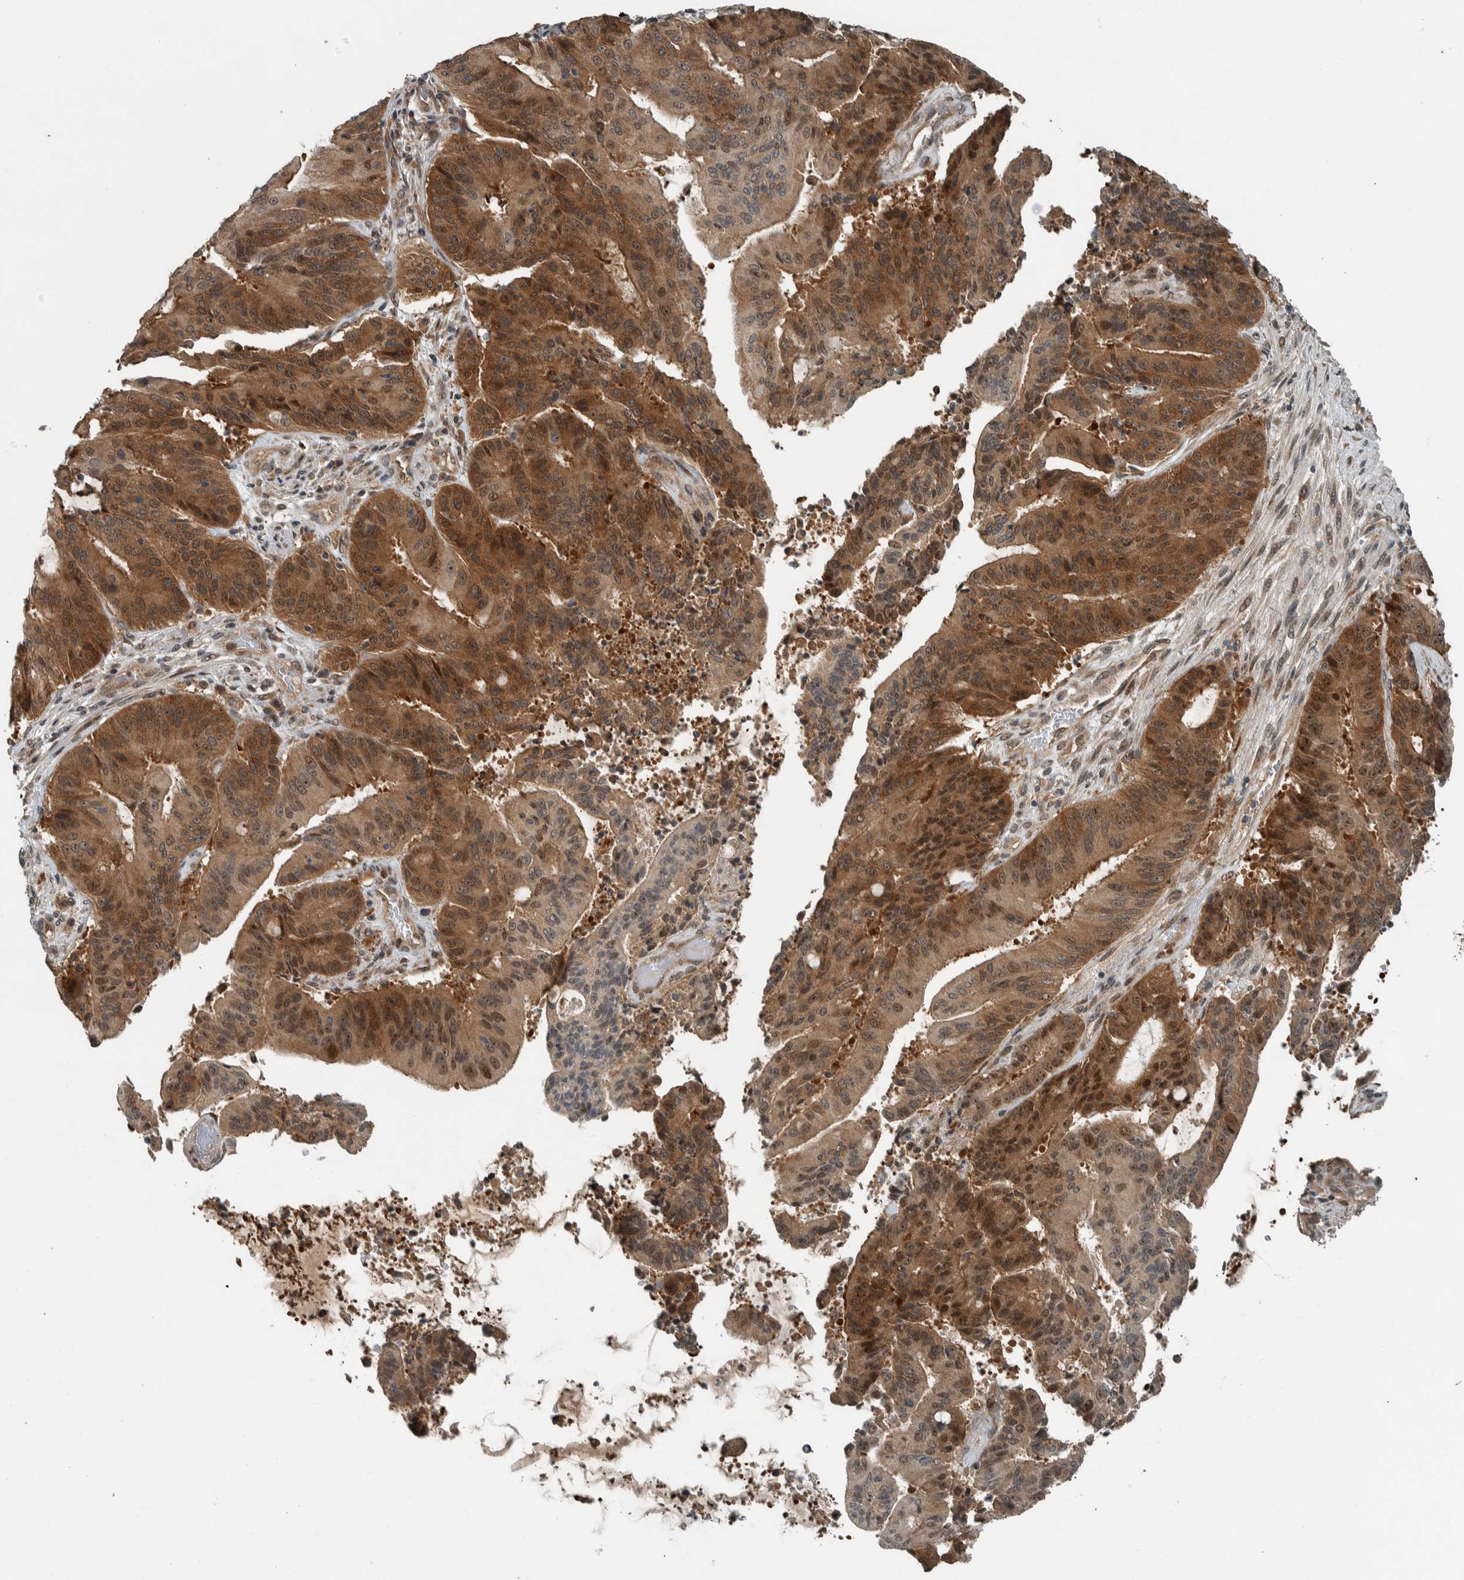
{"staining": {"intensity": "strong", "quantity": ">75%", "location": "cytoplasmic/membranous,nuclear"}, "tissue": "liver cancer", "cell_type": "Tumor cells", "image_type": "cancer", "snomed": [{"axis": "morphology", "description": "Normal tissue, NOS"}, {"axis": "morphology", "description": "Cholangiocarcinoma"}, {"axis": "topography", "description": "Liver"}, {"axis": "topography", "description": "Peripheral nerve tissue"}], "caption": "The micrograph reveals immunohistochemical staining of liver cholangiocarcinoma. There is strong cytoplasmic/membranous and nuclear staining is identified in approximately >75% of tumor cells.", "gene": "XPO5", "patient": {"sex": "female", "age": 73}}